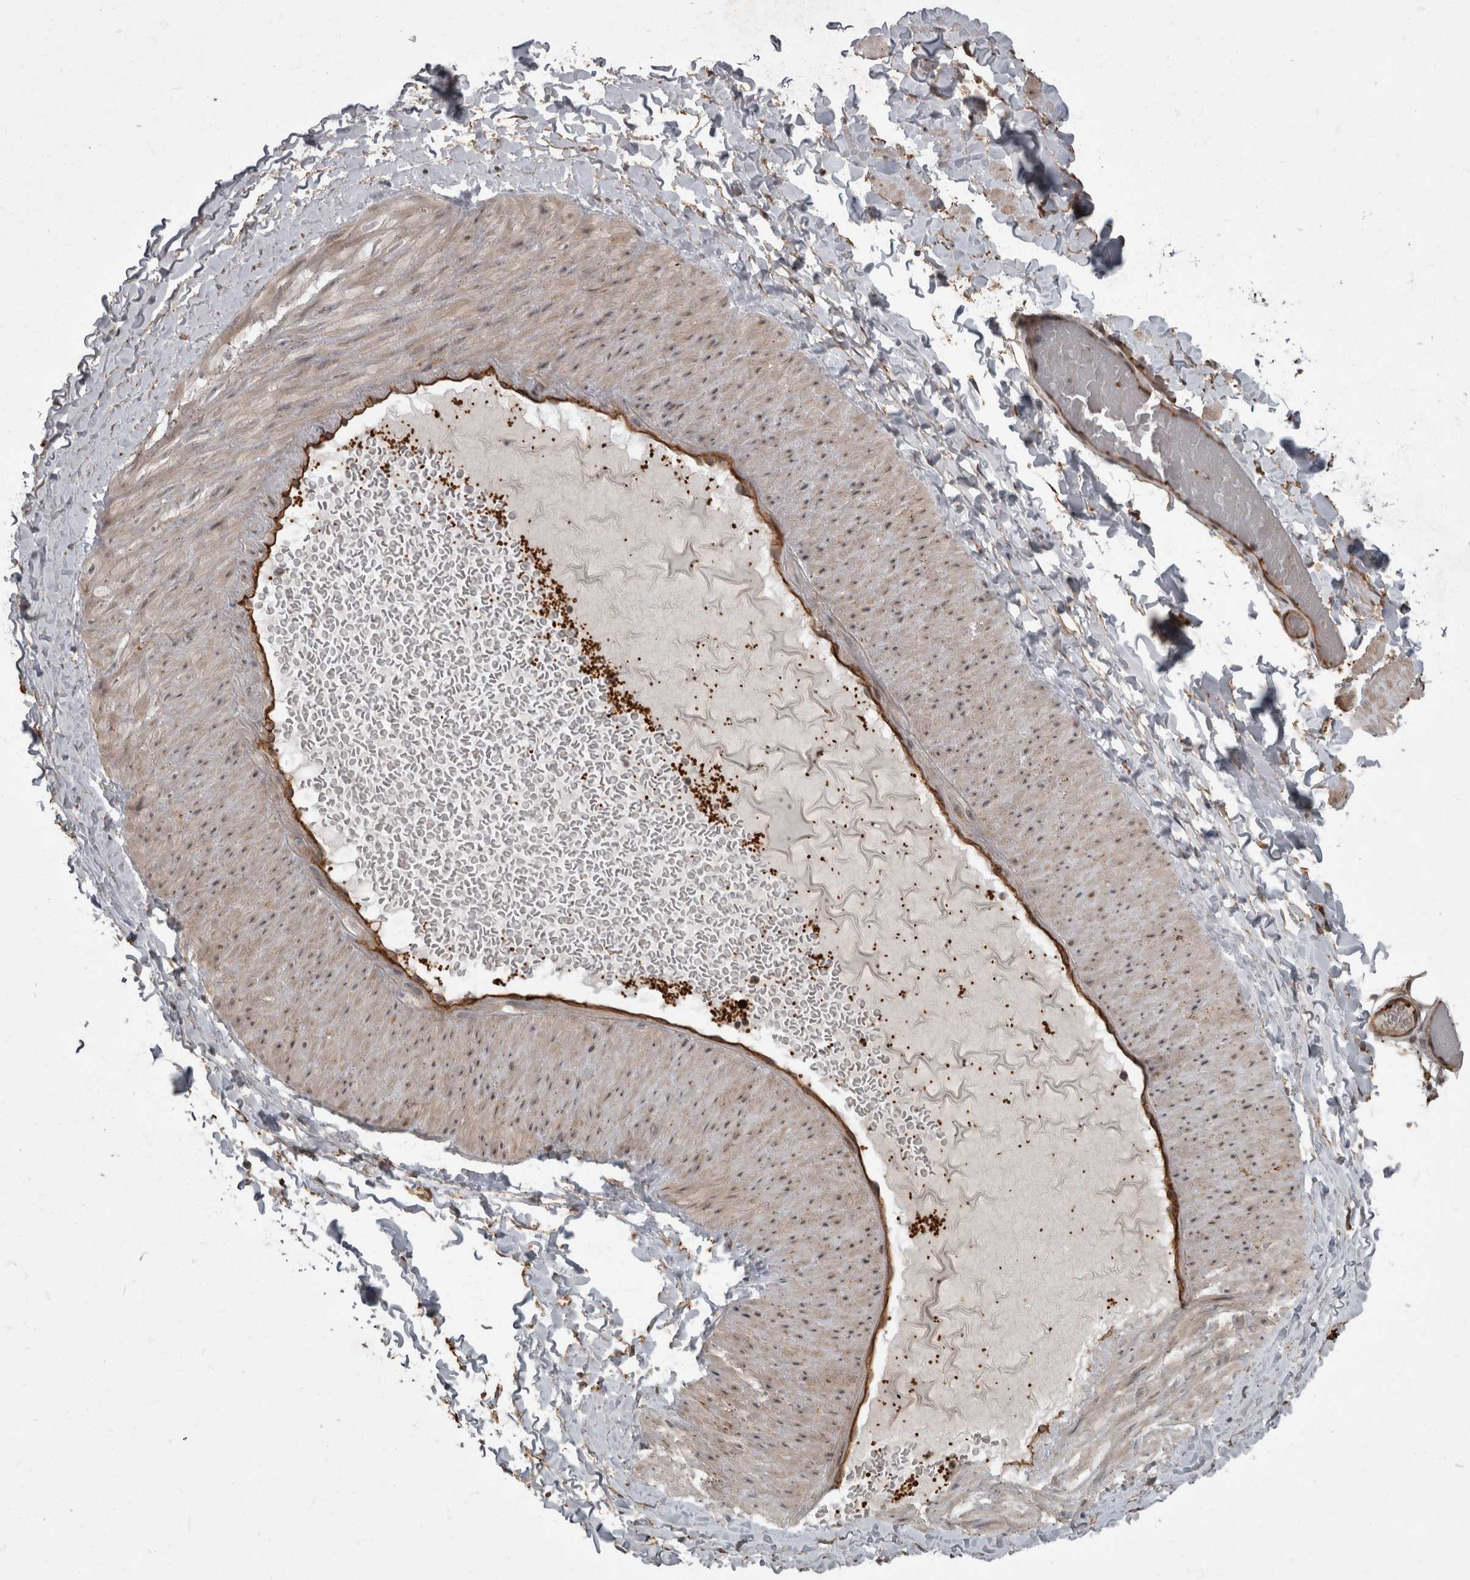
{"staining": {"intensity": "strong", "quantity": ">75%", "location": "cytoplasmic/membranous"}, "tissue": "adipose tissue", "cell_type": "Adipocytes", "image_type": "normal", "snomed": [{"axis": "morphology", "description": "Normal tissue, NOS"}, {"axis": "topography", "description": "Adipose tissue"}, {"axis": "topography", "description": "Vascular tissue"}, {"axis": "topography", "description": "Peripheral nerve tissue"}], "caption": "DAB (3,3'-diaminobenzidine) immunohistochemical staining of unremarkable adipose tissue demonstrates strong cytoplasmic/membranous protein staining in approximately >75% of adipocytes.", "gene": "VEGFD", "patient": {"sex": "male", "age": 25}}